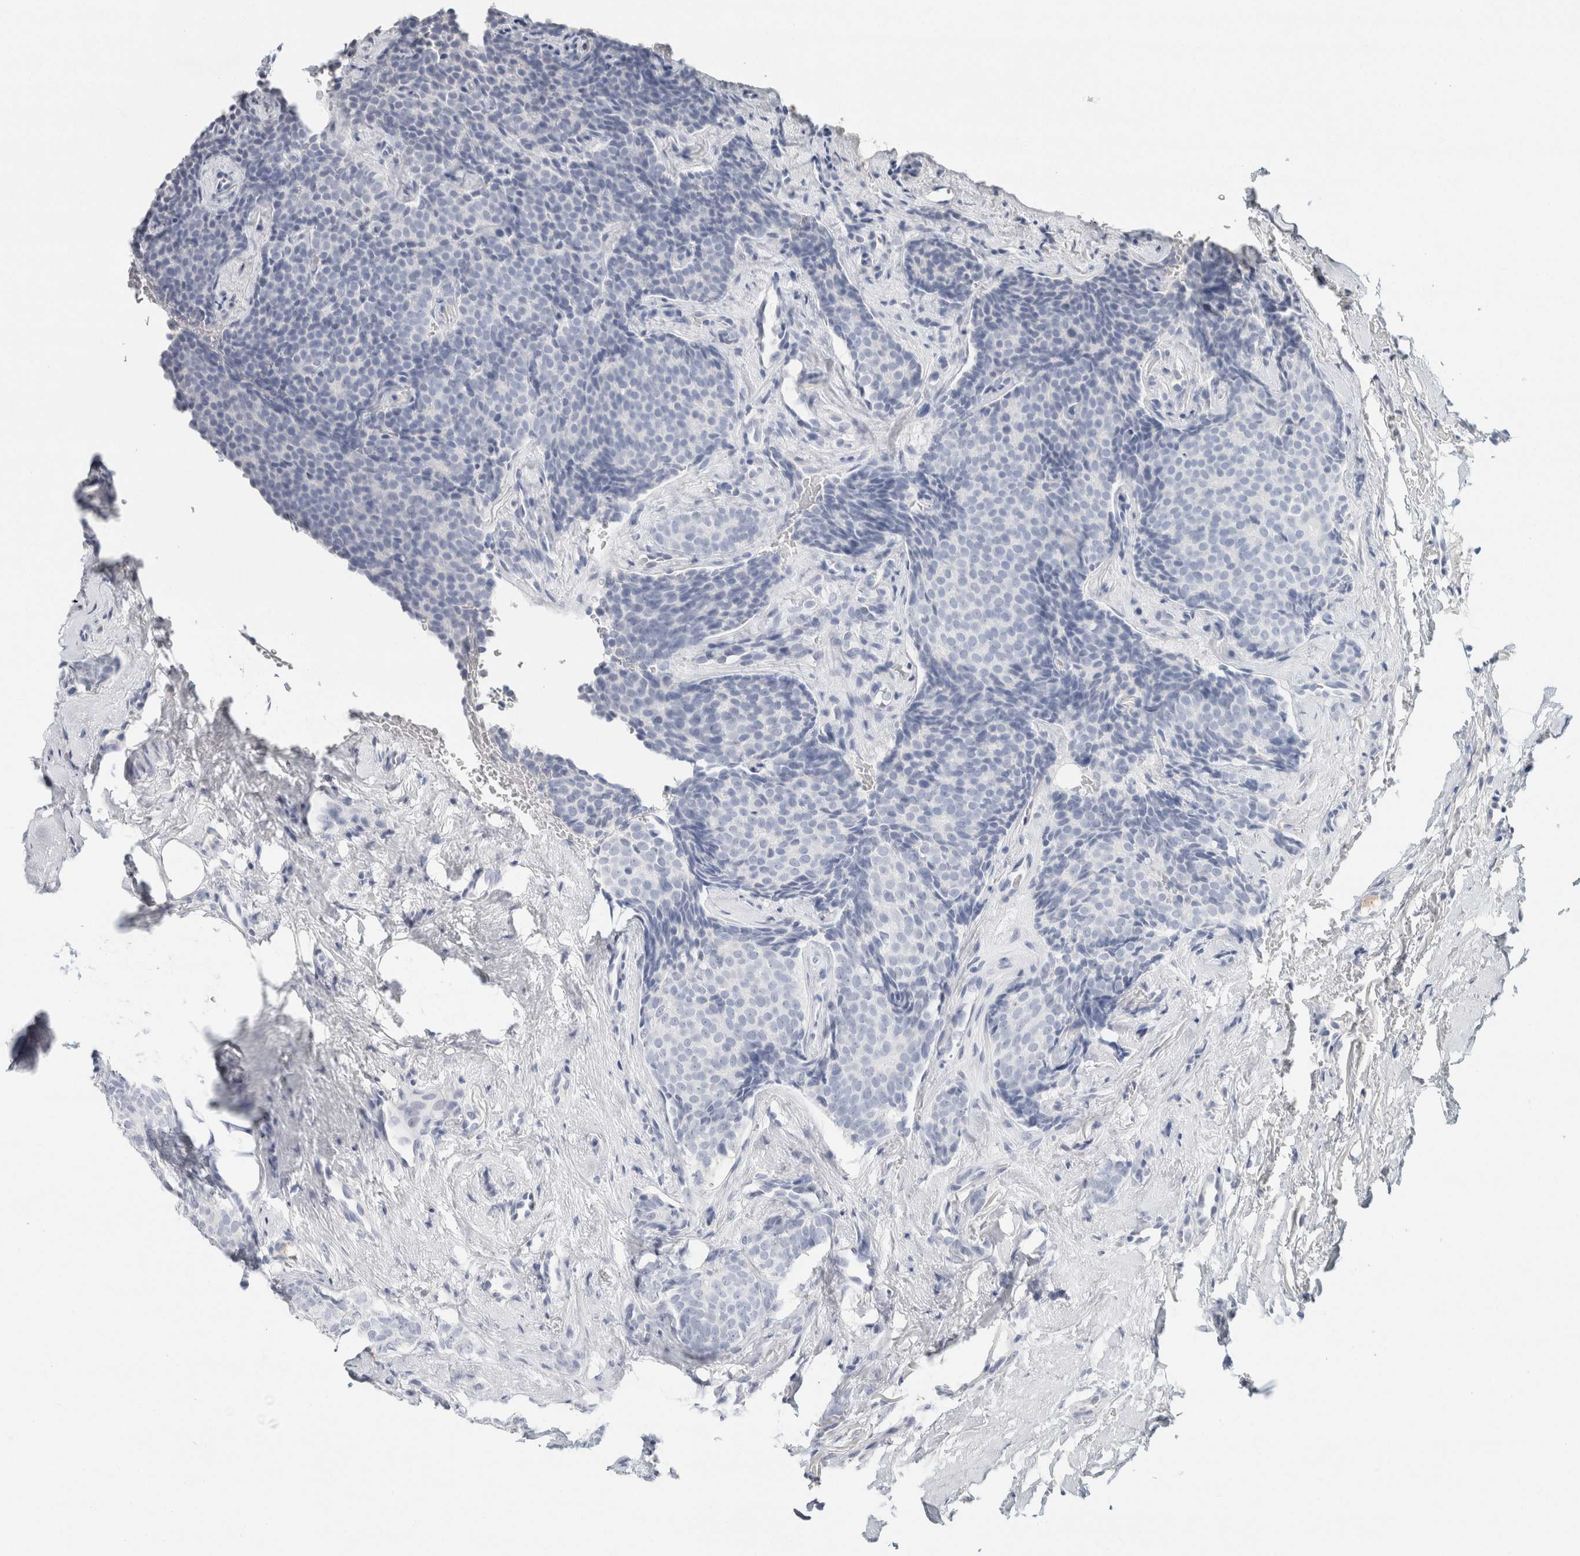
{"staining": {"intensity": "negative", "quantity": "none", "location": "none"}, "tissue": "breast cancer", "cell_type": "Tumor cells", "image_type": "cancer", "snomed": [{"axis": "morphology", "description": "Lobular carcinoma"}, {"axis": "topography", "description": "Skin"}, {"axis": "topography", "description": "Breast"}], "caption": "Breast lobular carcinoma stained for a protein using IHC demonstrates no expression tumor cells.", "gene": "IL6", "patient": {"sex": "female", "age": 46}}